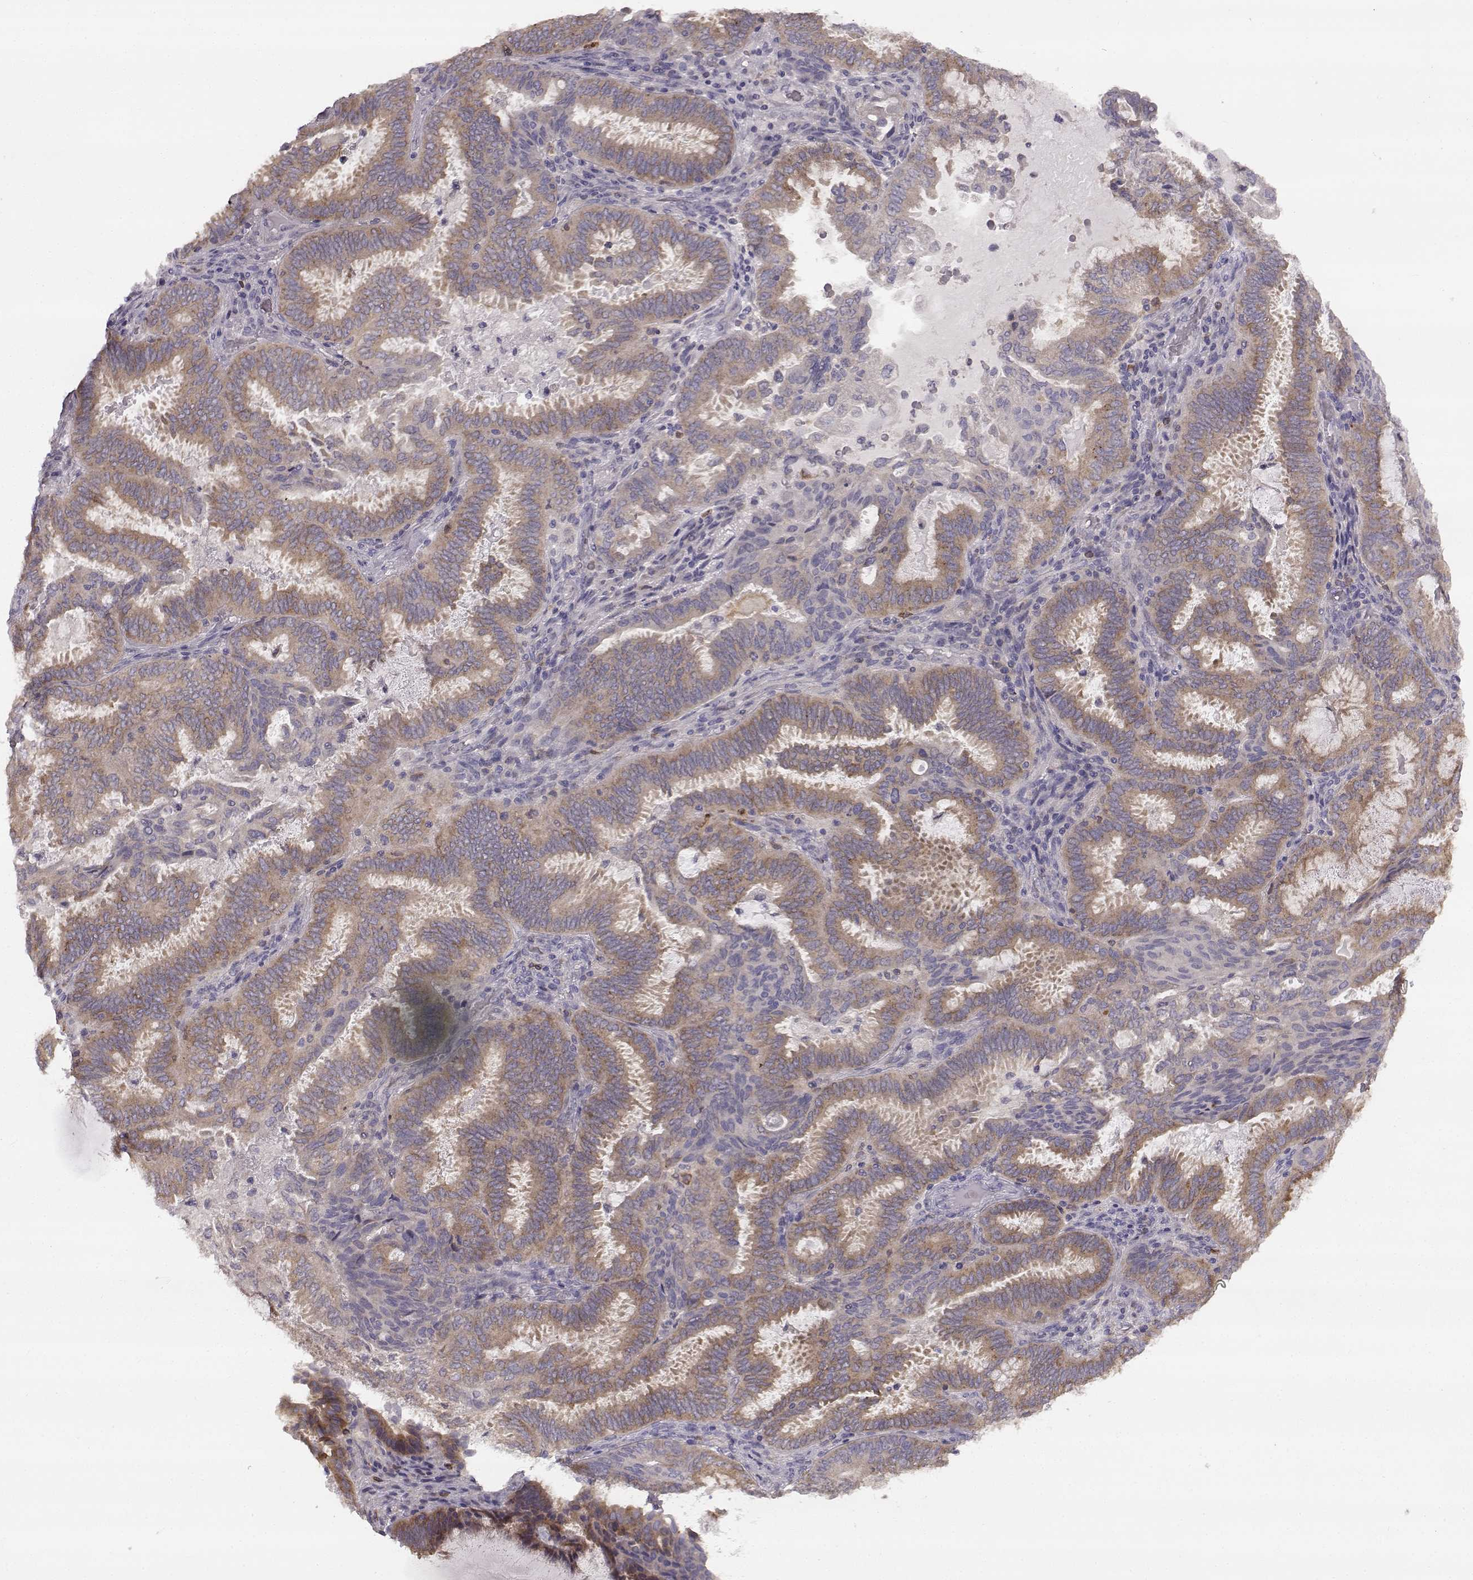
{"staining": {"intensity": "moderate", "quantity": ">75%", "location": "cytoplasmic/membranous"}, "tissue": "ovarian cancer", "cell_type": "Tumor cells", "image_type": "cancer", "snomed": [{"axis": "morphology", "description": "Carcinoma, endometroid"}, {"axis": "topography", "description": "Ovary"}], "caption": "IHC photomicrograph of endometroid carcinoma (ovarian) stained for a protein (brown), which shows medium levels of moderate cytoplasmic/membranous staining in approximately >75% of tumor cells.", "gene": "SPAG17", "patient": {"sex": "female", "age": 41}}